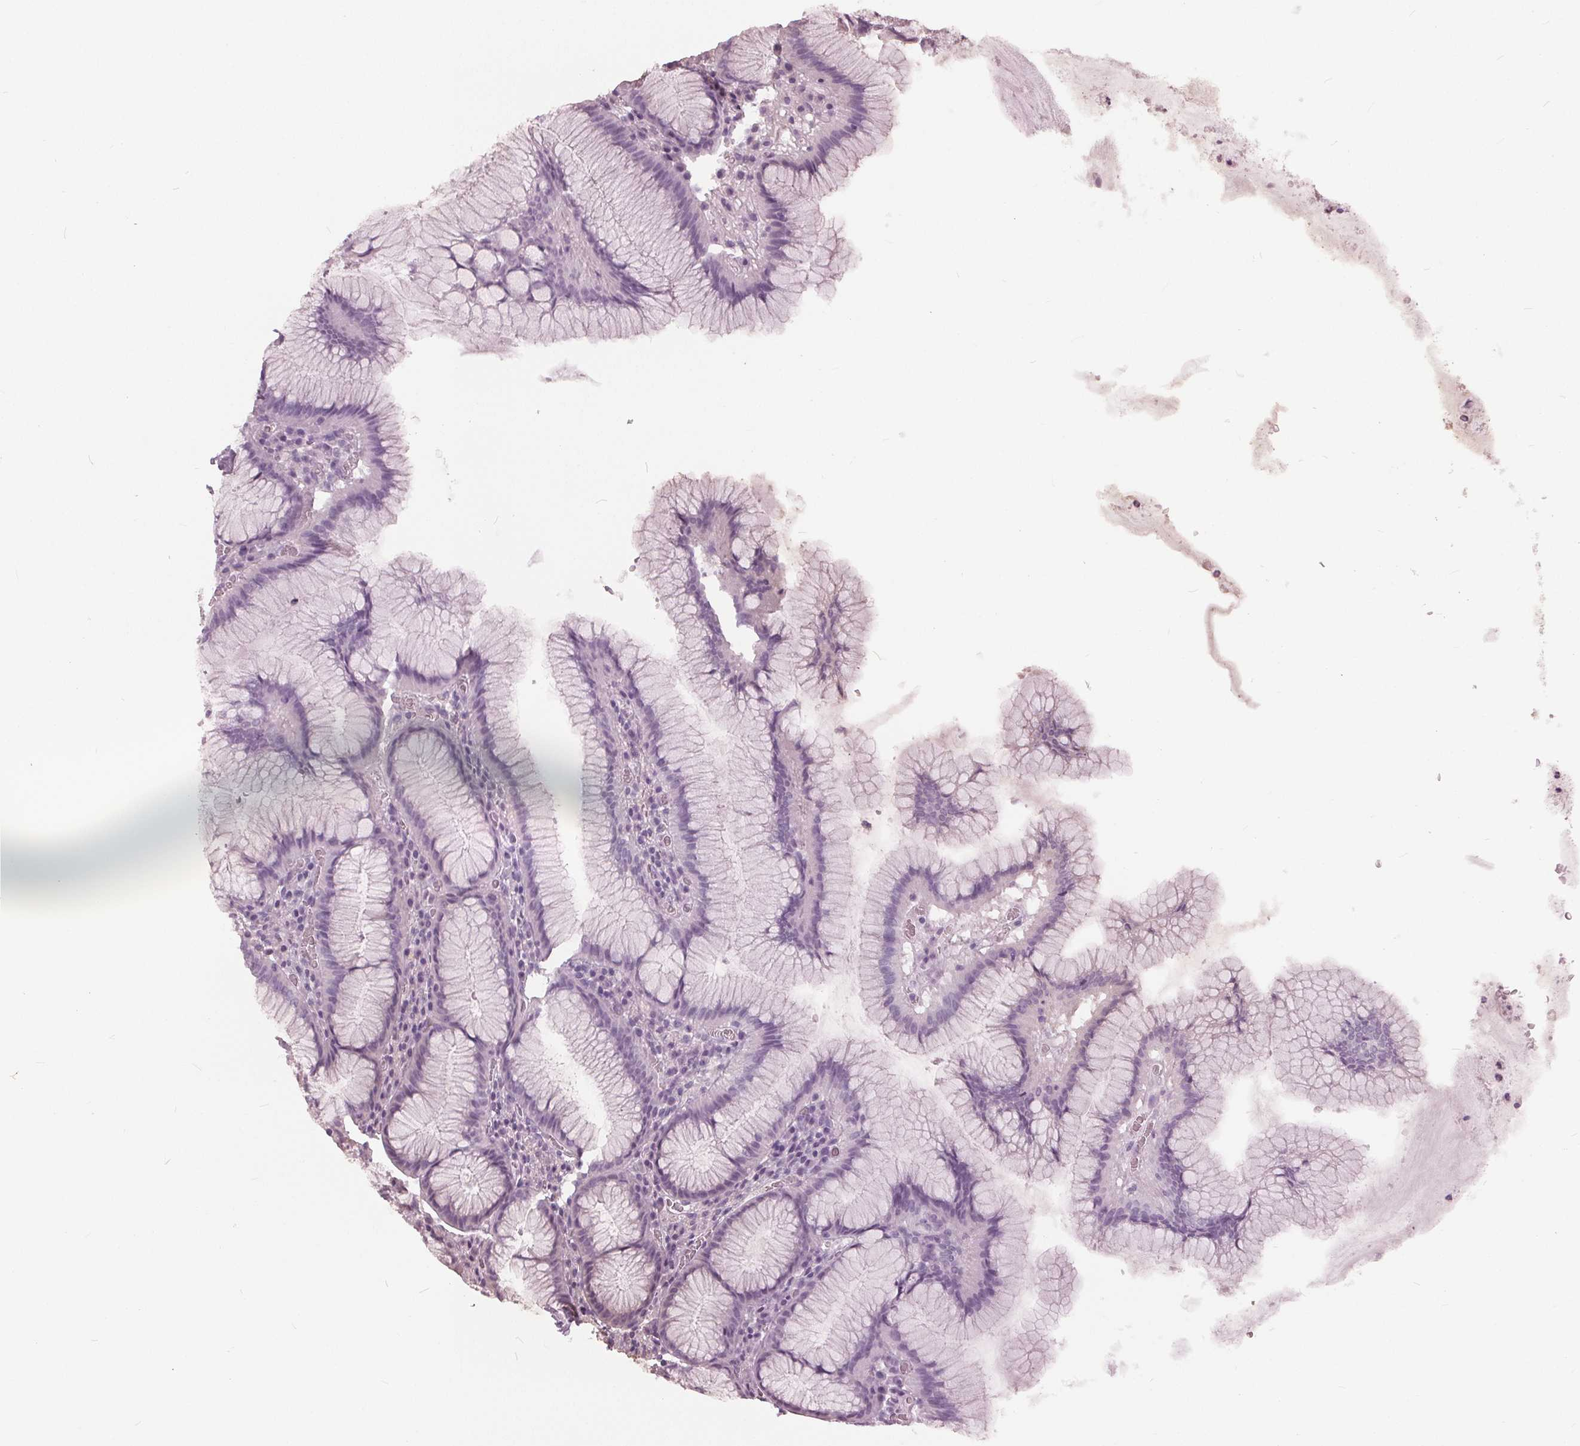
{"staining": {"intensity": "negative", "quantity": "none", "location": "none"}, "tissue": "stomach", "cell_type": "Glandular cells", "image_type": "normal", "snomed": [{"axis": "morphology", "description": "Normal tissue, NOS"}, {"axis": "topography", "description": "Stomach"}], "caption": "This is a photomicrograph of immunohistochemistry staining of benign stomach, which shows no expression in glandular cells.", "gene": "KLK13", "patient": {"sex": "male", "age": 55}}